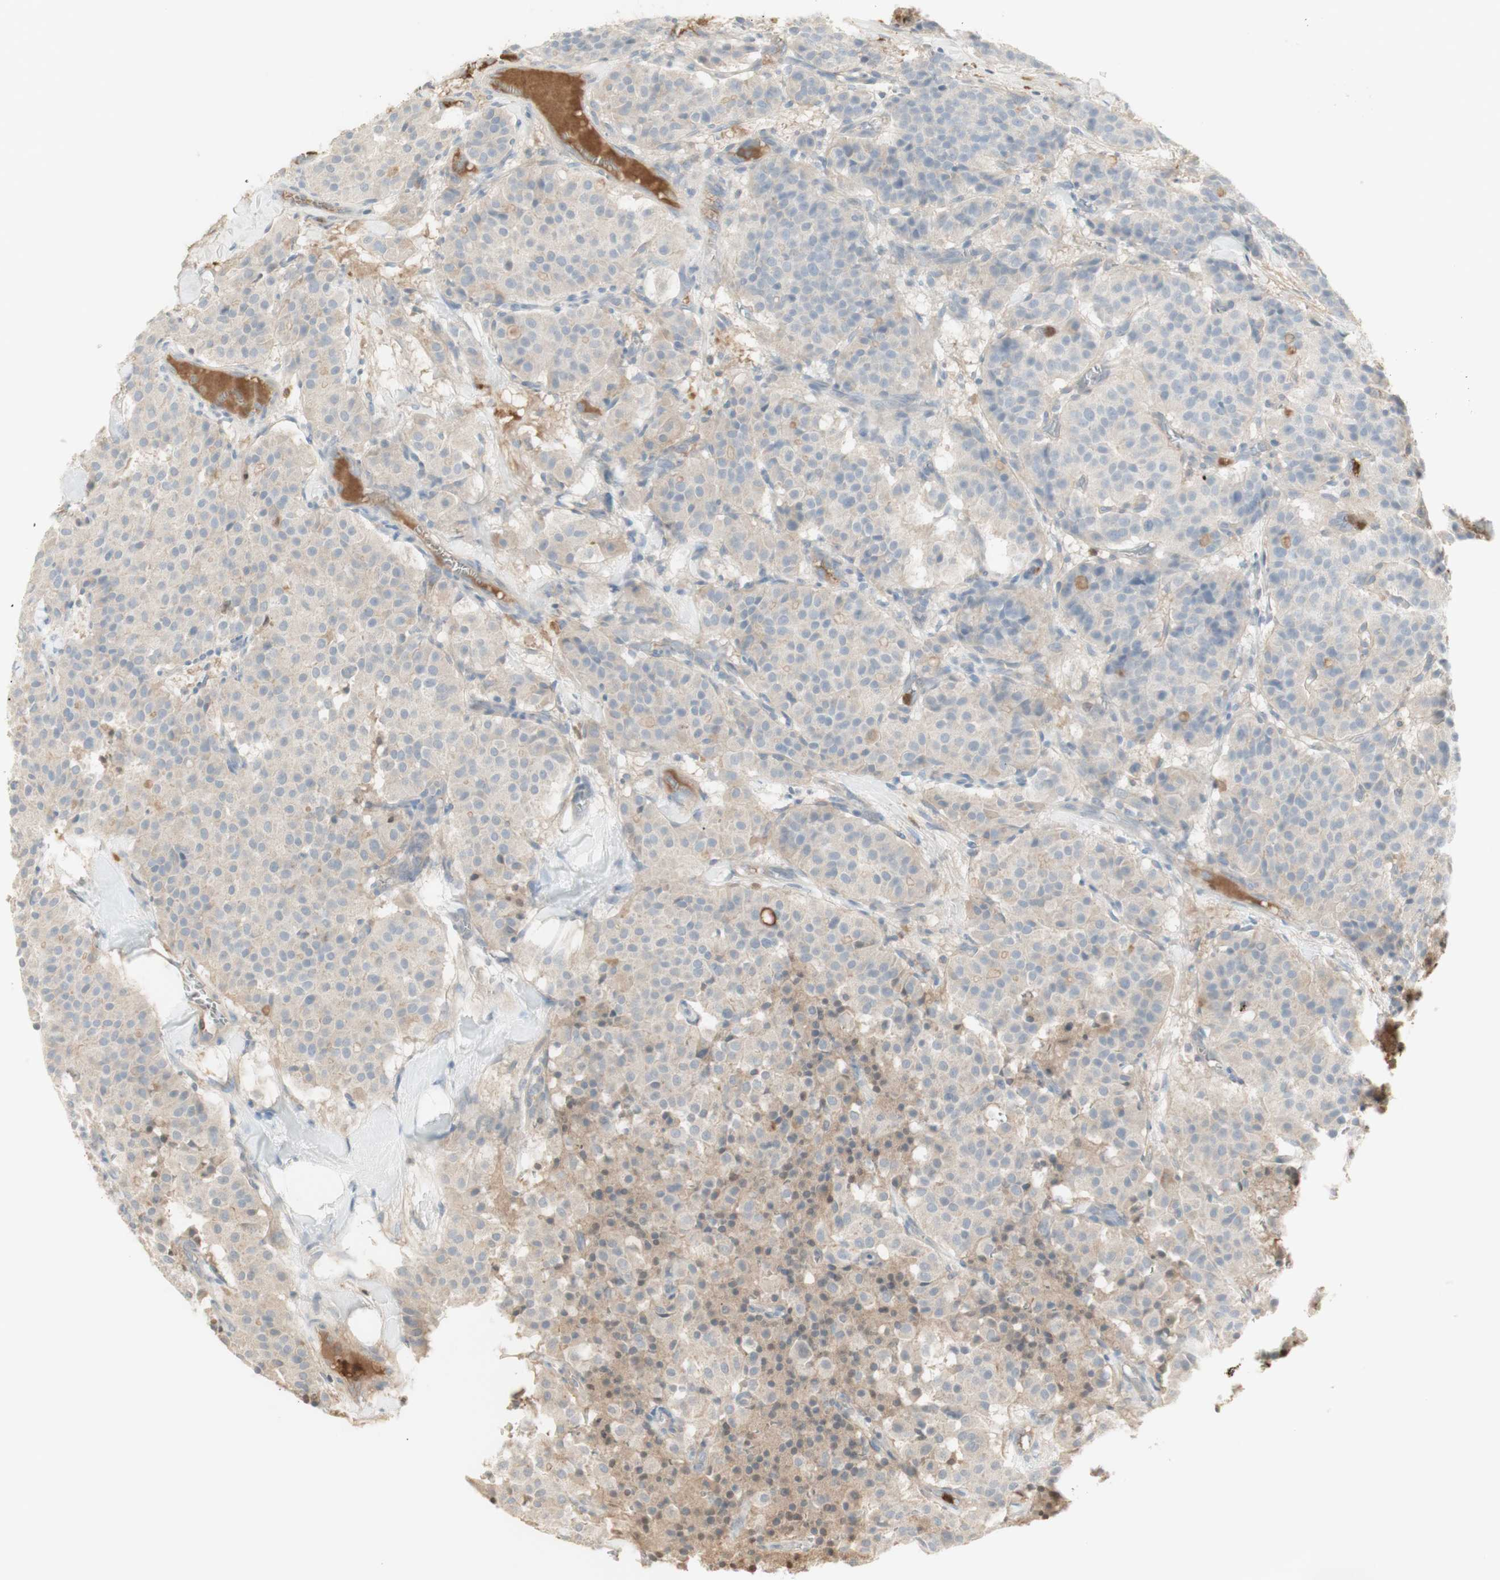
{"staining": {"intensity": "weak", "quantity": "<25%", "location": "cytoplasmic/membranous"}, "tissue": "carcinoid", "cell_type": "Tumor cells", "image_type": "cancer", "snomed": [{"axis": "morphology", "description": "Carcinoid, malignant, NOS"}, {"axis": "topography", "description": "Lung"}], "caption": "Immunohistochemical staining of human malignant carcinoid demonstrates no significant expression in tumor cells.", "gene": "NID1", "patient": {"sex": "male", "age": 30}}